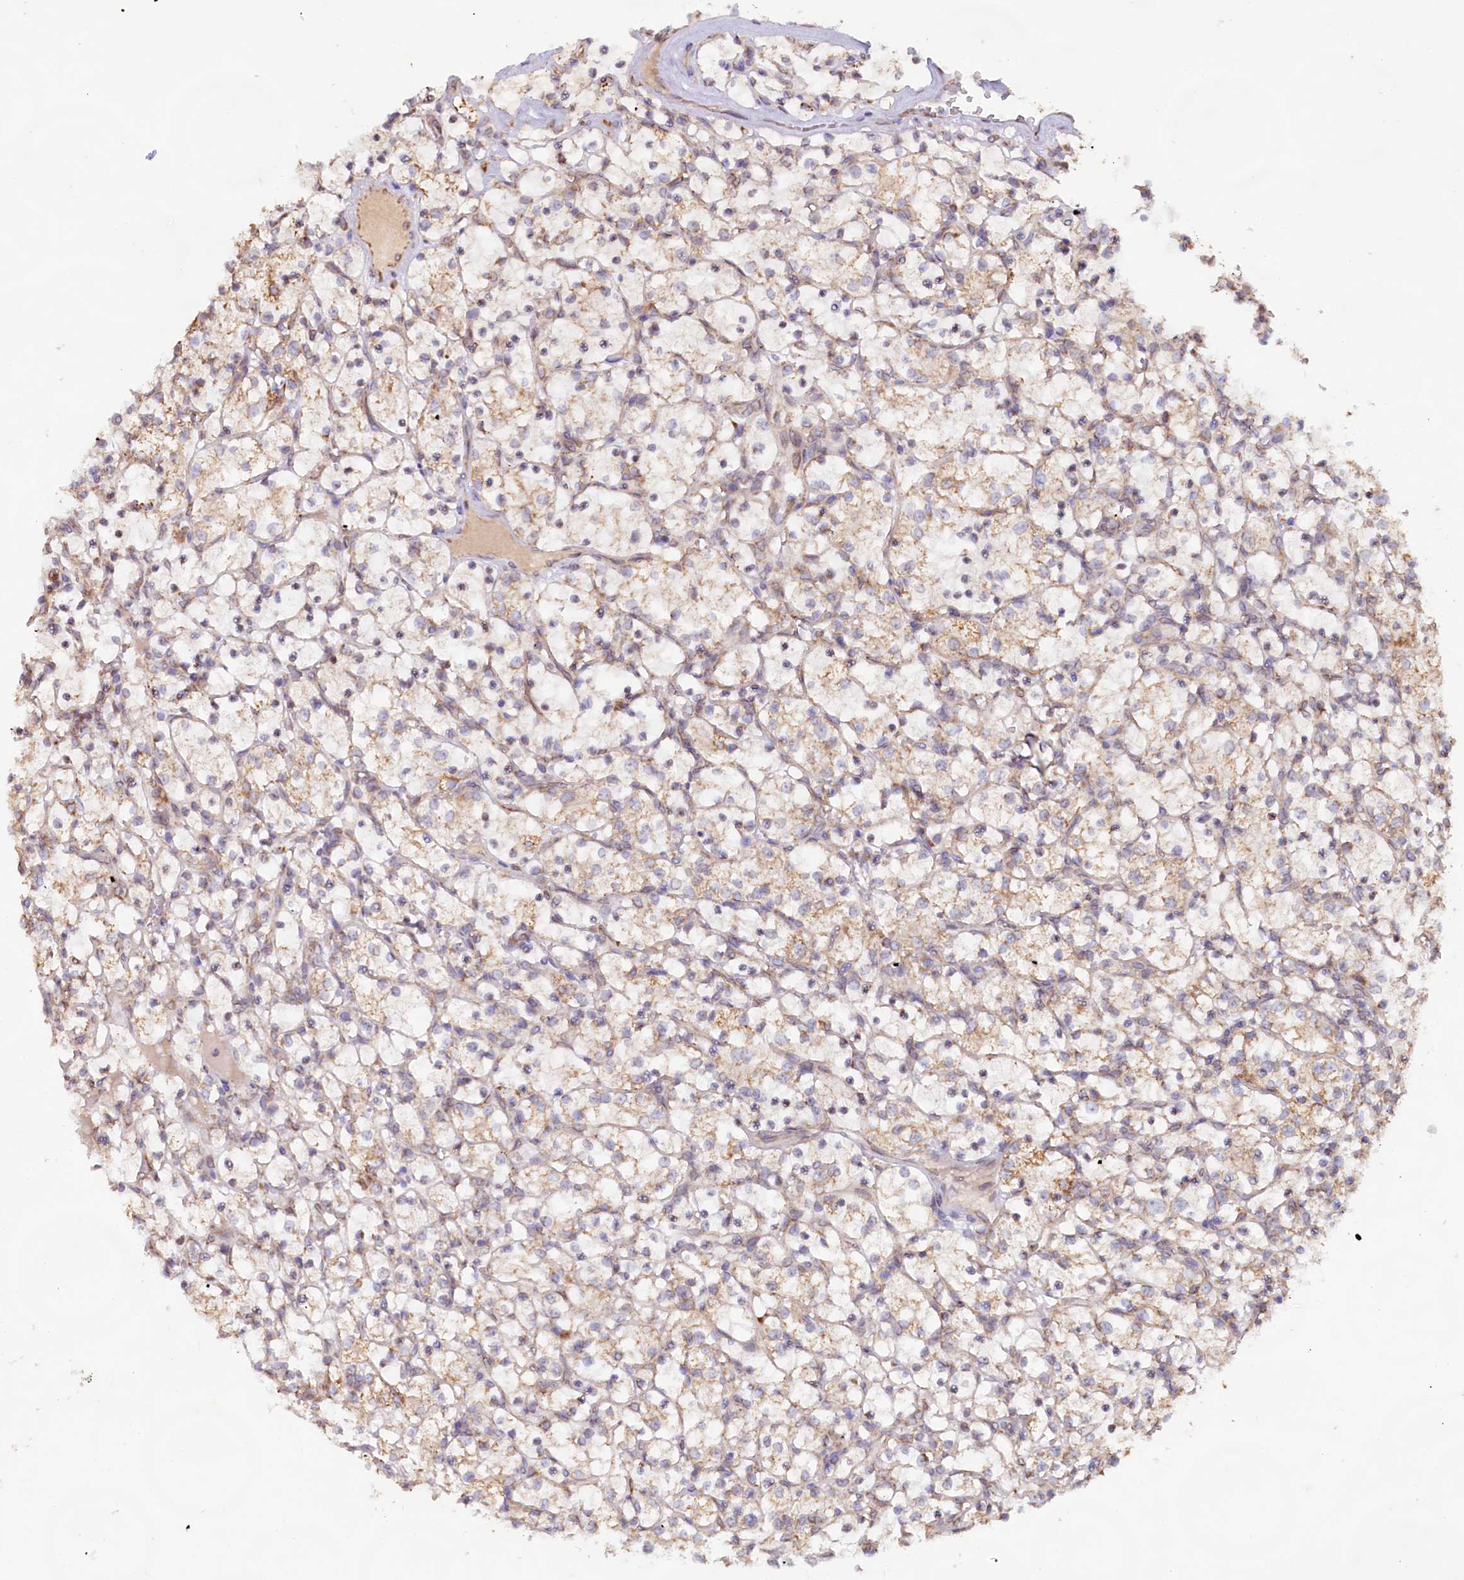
{"staining": {"intensity": "weak", "quantity": "25%-75%", "location": "cytoplasmic/membranous"}, "tissue": "renal cancer", "cell_type": "Tumor cells", "image_type": "cancer", "snomed": [{"axis": "morphology", "description": "Adenocarcinoma, NOS"}, {"axis": "topography", "description": "Kidney"}], "caption": "High-power microscopy captured an immunohistochemistry (IHC) micrograph of adenocarcinoma (renal), revealing weak cytoplasmic/membranous expression in approximately 25%-75% of tumor cells.", "gene": "TBC1D19", "patient": {"sex": "female", "age": 69}}